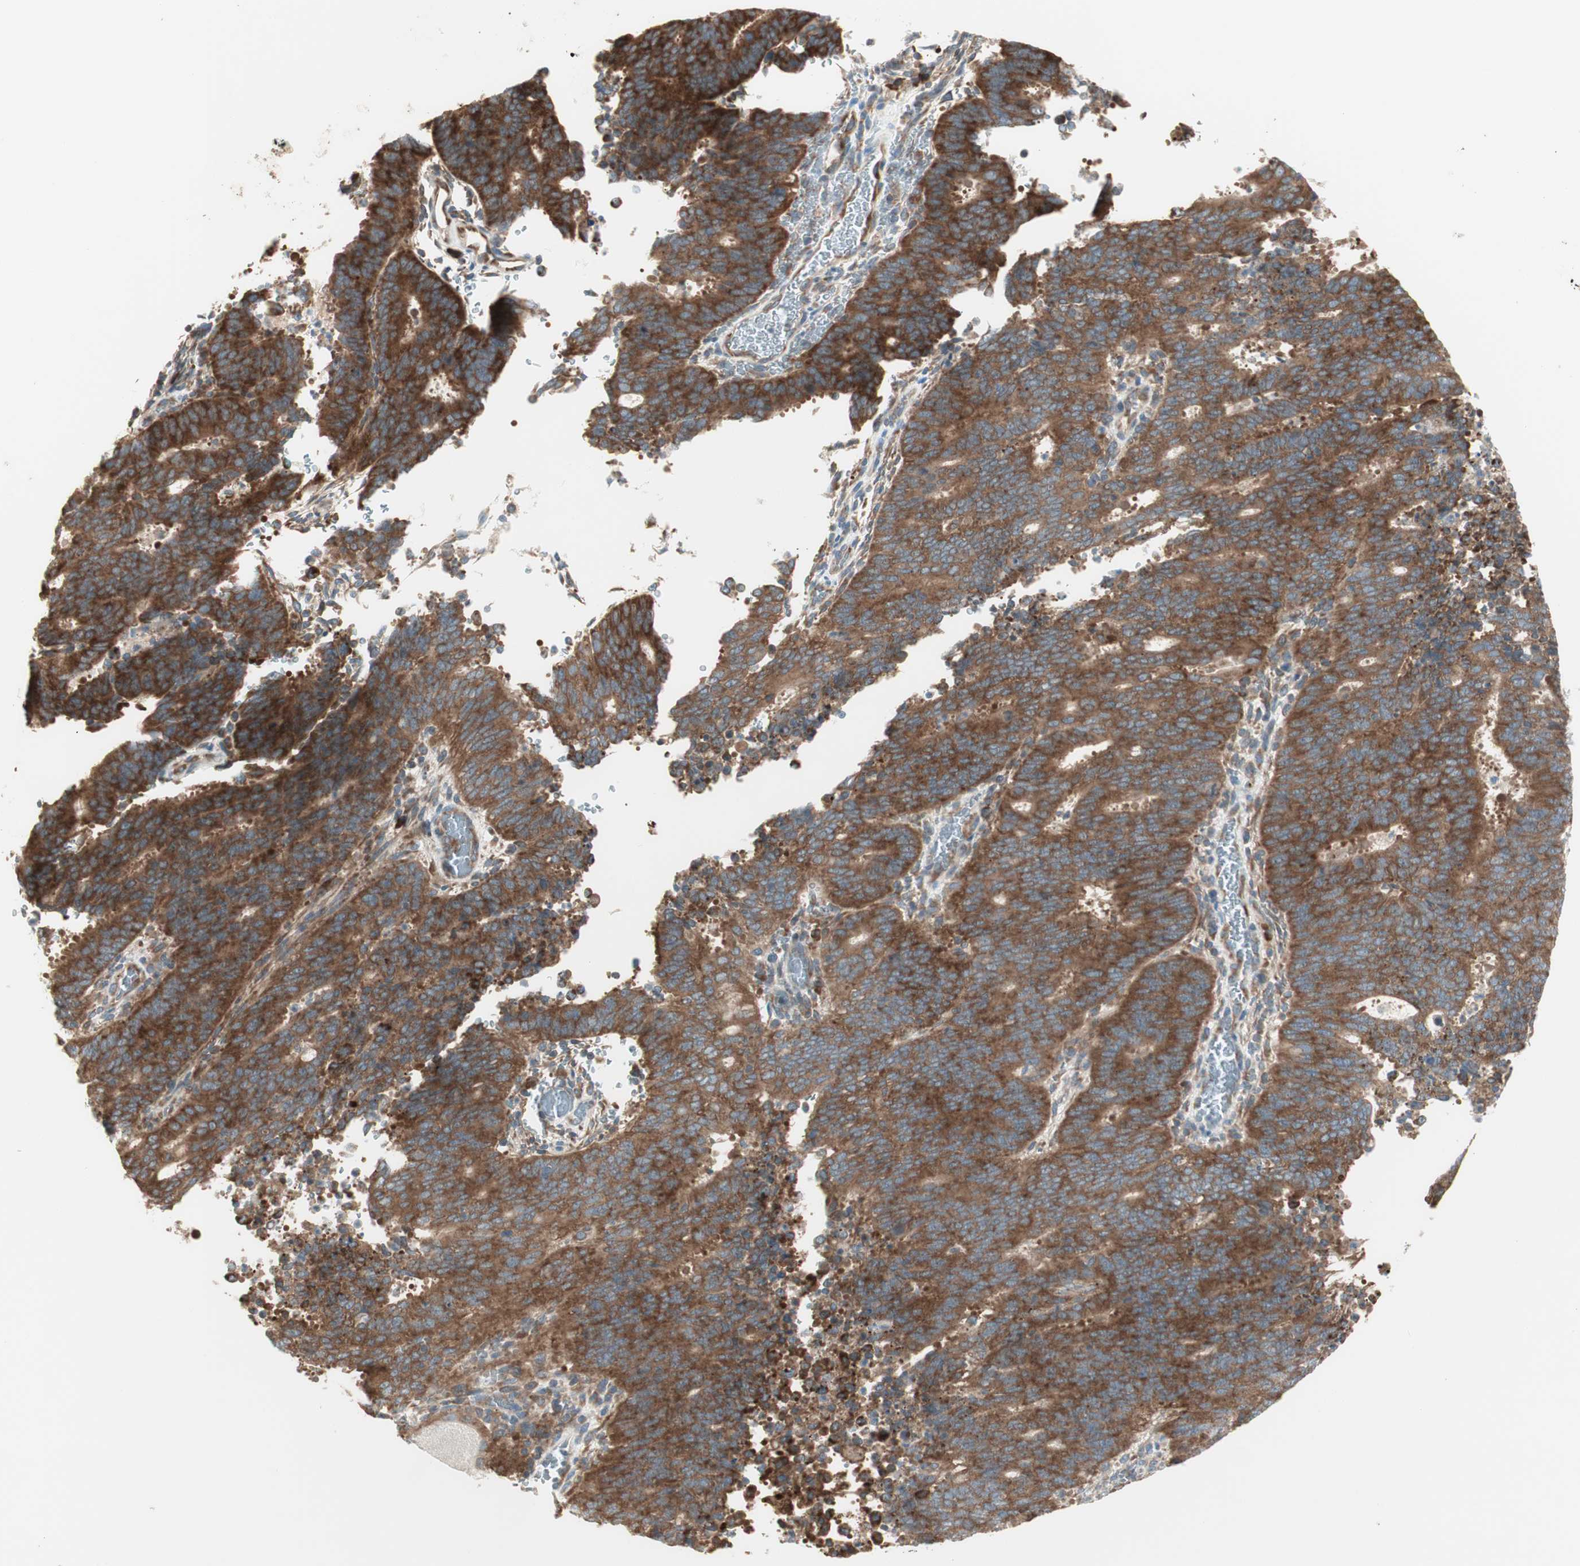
{"staining": {"intensity": "strong", "quantity": ">75%", "location": "cytoplasmic/membranous"}, "tissue": "cervical cancer", "cell_type": "Tumor cells", "image_type": "cancer", "snomed": [{"axis": "morphology", "description": "Adenocarcinoma, NOS"}, {"axis": "topography", "description": "Cervix"}], "caption": "Immunohistochemical staining of human cervical cancer (adenocarcinoma) shows high levels of strong cytoplasmic/membranous protein staining in approximately >75% of tumor cells.", "gene": "RPL23", "patient": {"sex": "female", "age": 44}}